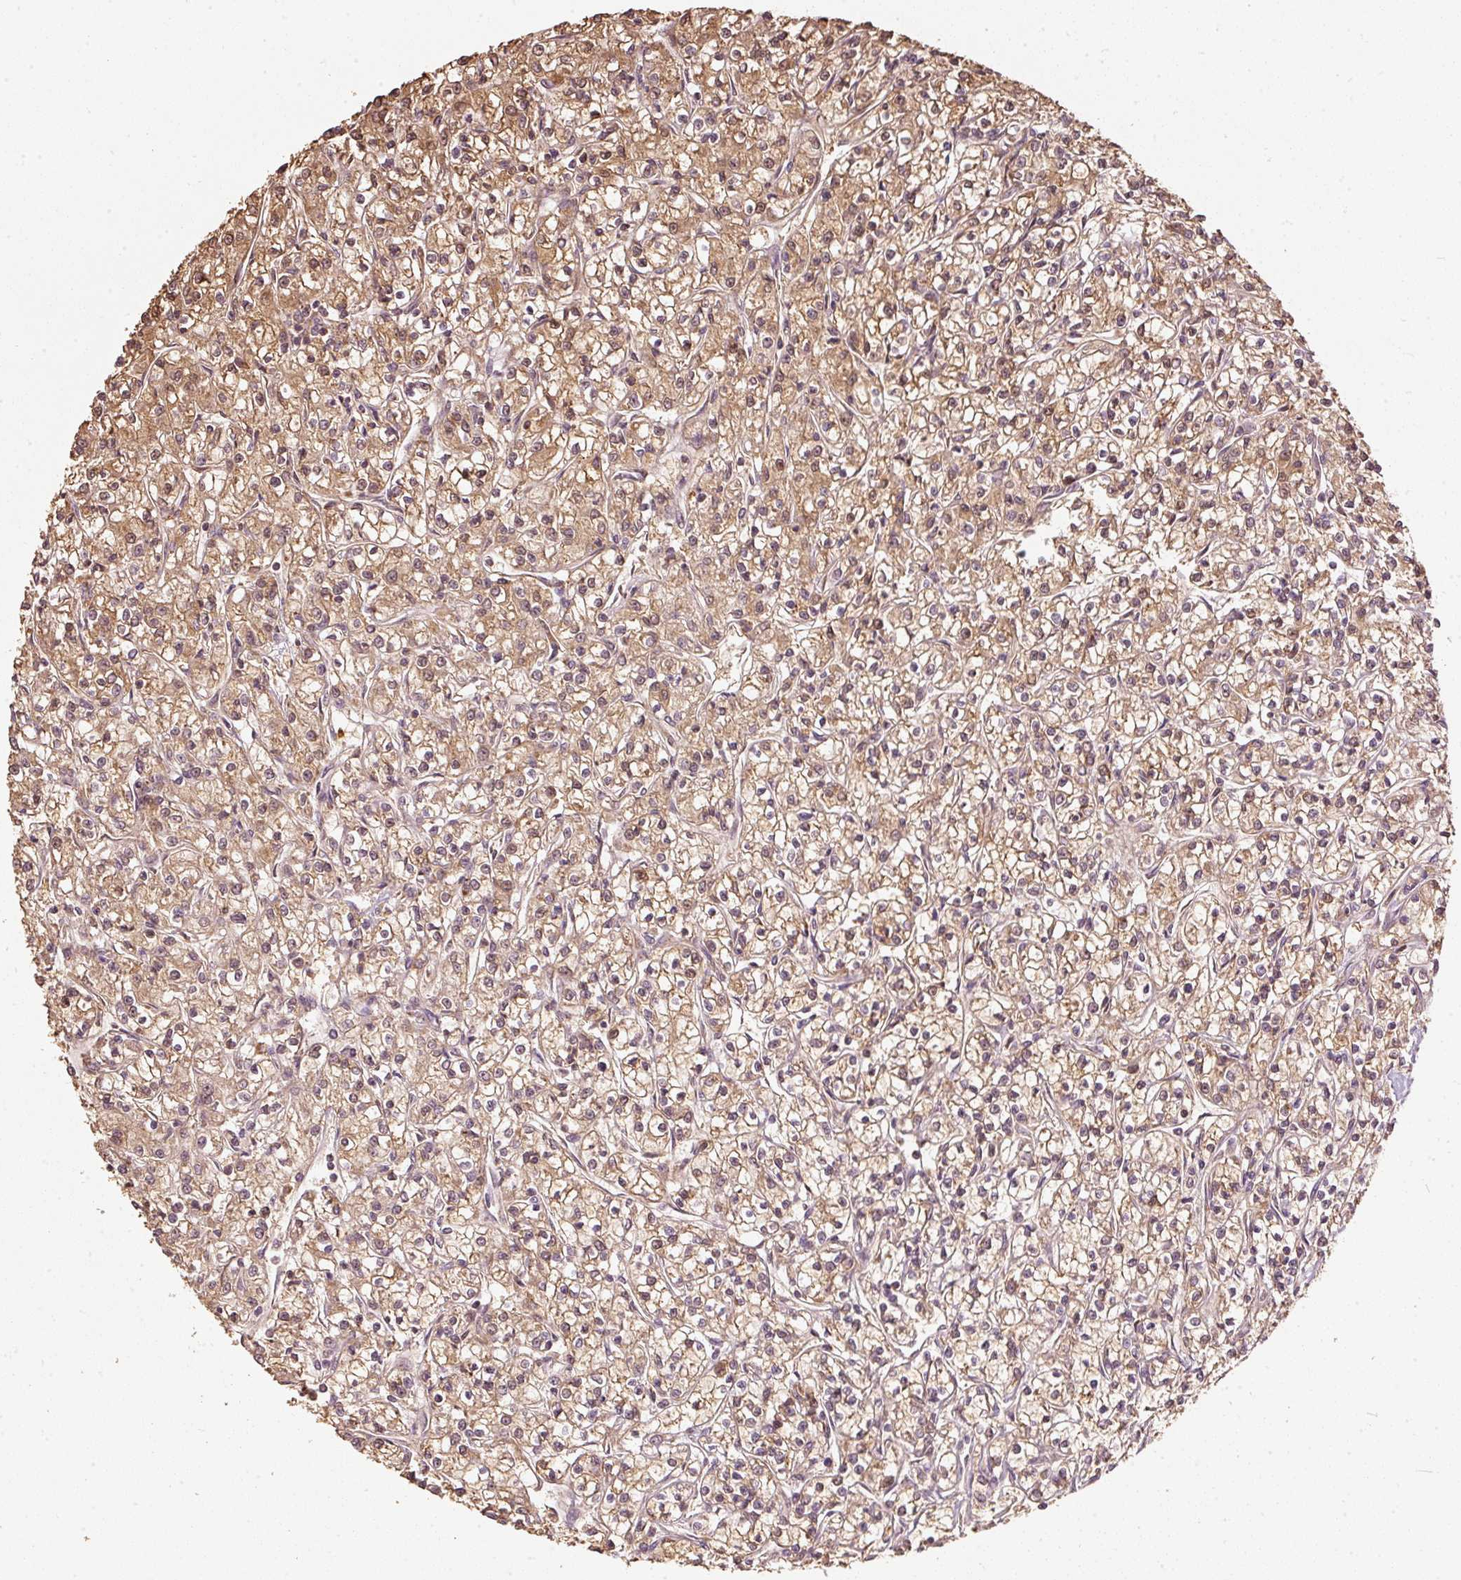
{"staining": {"intensity": "weak", "quantity": ">75%", "location": "cytoplasmic/membranous"}, "tissue": "renal cancer", "cell_type": "Tumor cells", "image_type": "cancer", "snomed": [{"axis": "morphology", "description": "Adenocarcinoma, NOS"}, {"axis": "topography", "description": "Kidney"}], "caption": "A brown stain highlights weak cytoplasmic/membranous positivity of a protein in human renal cancer (adenocarcinoma) tumor cells. (Stains: DAB (3,3'-diaminobenzidine) in brown, nuclei in blue, Microscopy: brightfield microscopy at high magnification).", "gene": "FUT8", "patient": {"sex": "female", "age": 59}}